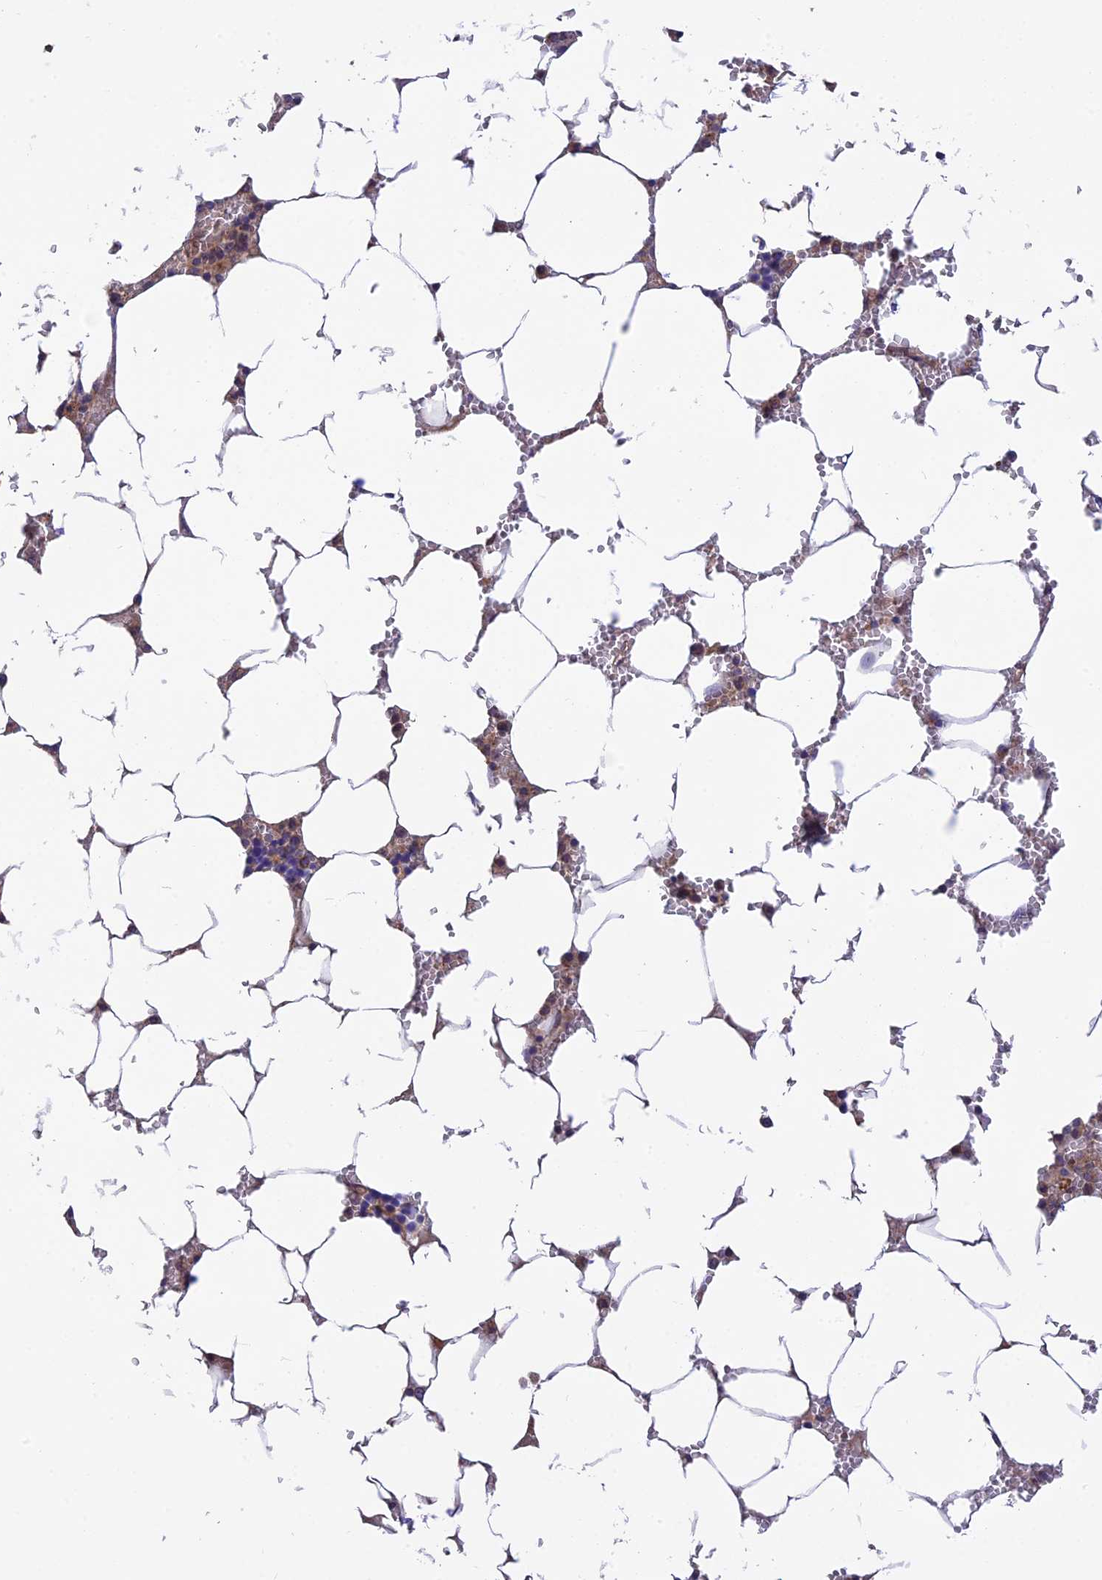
{"staining": {"intensity": "moderate", "quantity": "25%-75%", "location": "cytoplasmic/membranous"}, "tissue": "bone marrow", "cell_type": "Hematopoietic cells", "image_type": "normal", "snomed": [{"axis": "morphology", "description": "Normal tissue, NOS"}, {"axis": "topography", "description": "Bone marrow"}], "caption": "Immunohistochemistry (DAB (3,3'-diaminobenzidine)) staining of unremarkable human bone marrow reveals moderate cytoplasmic/membranous protein expression in about 25%-75% of hematopoietic cells. (DAB = brown stain, brightfield microscopy at high magnification).", "gene": "ADAMTS15", "patient": {"sex": "male", "age": 70}}